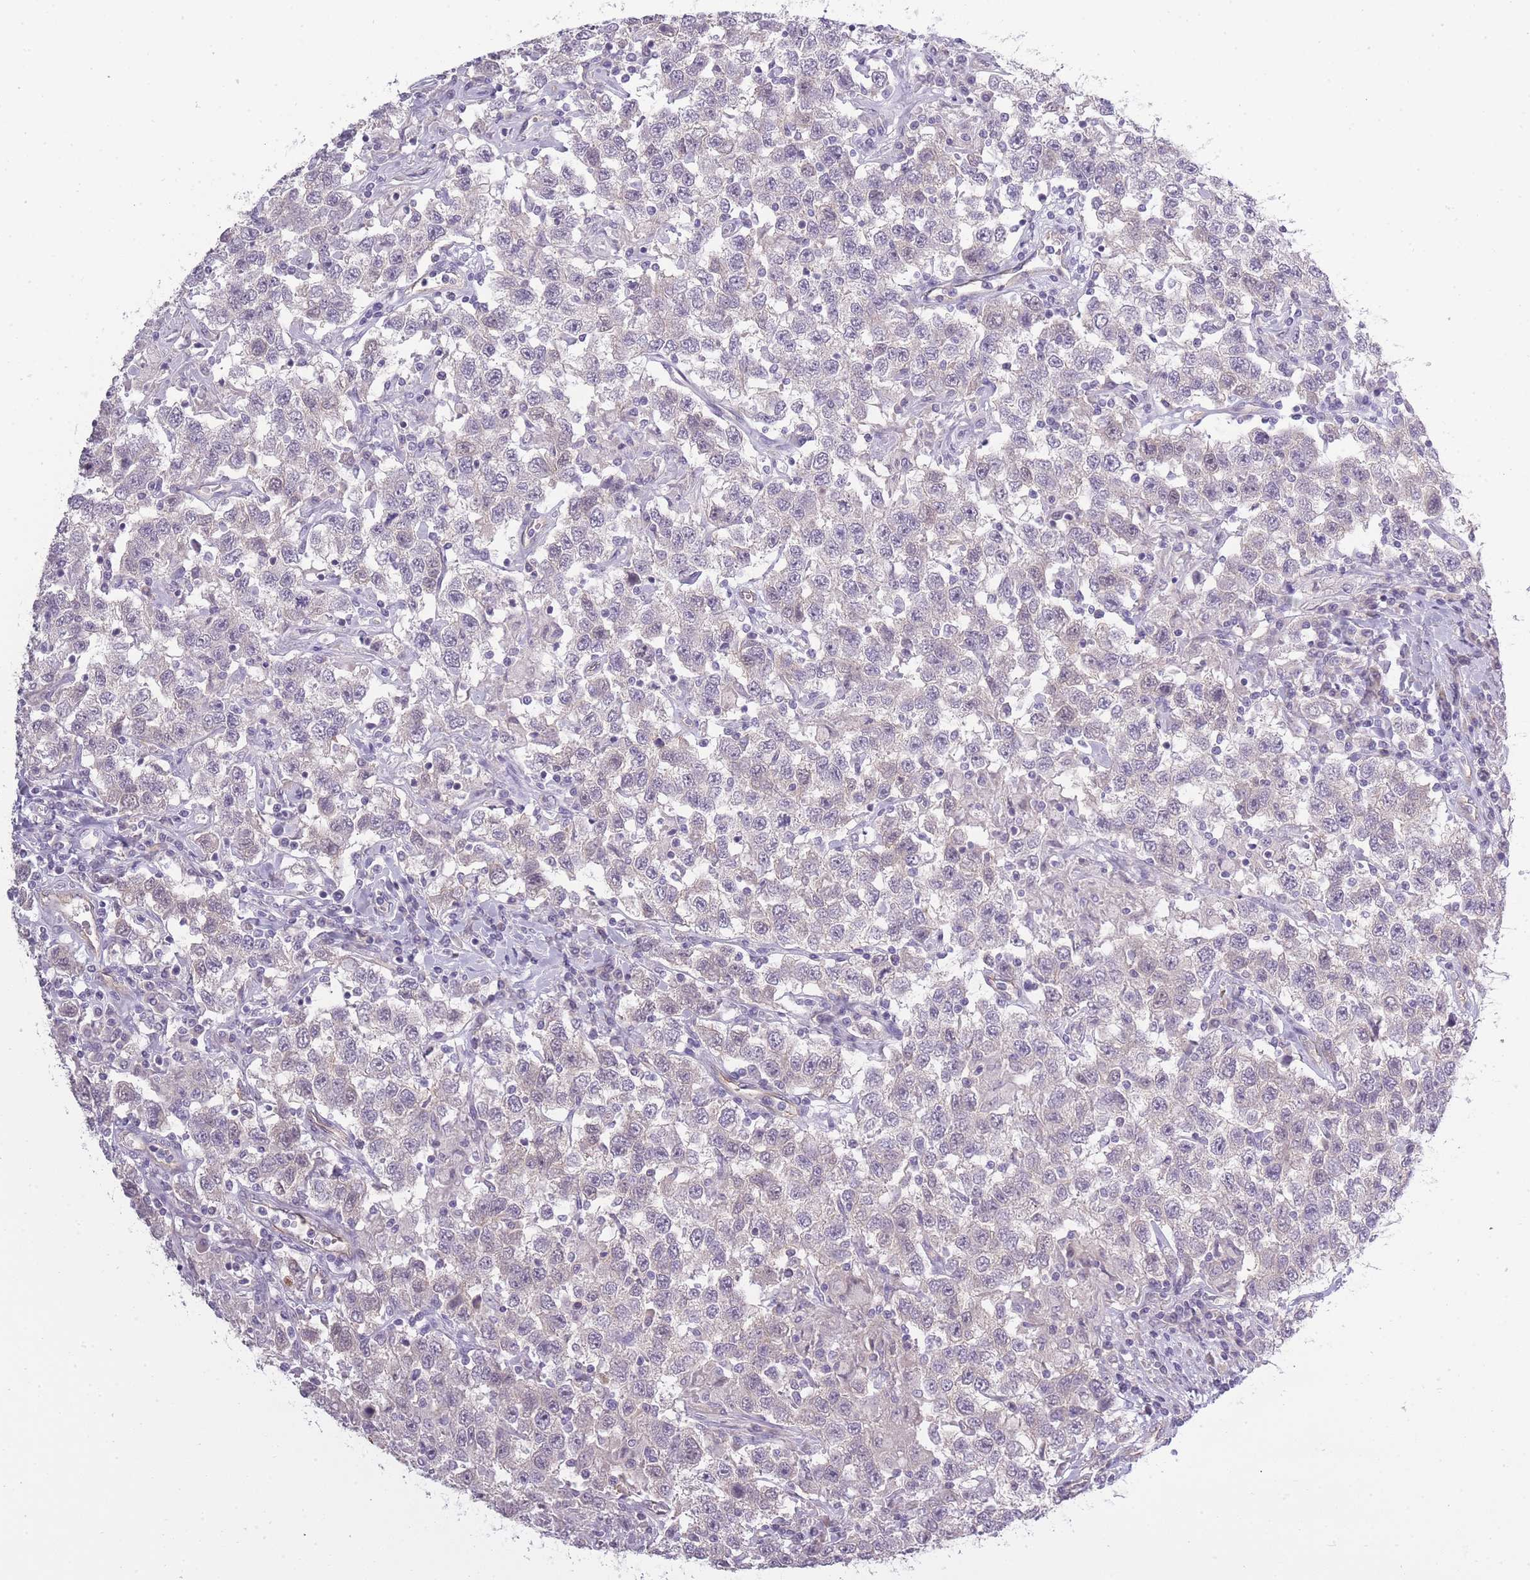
{"staining": {"intensity": "negative", "quantity": "none", "location": "none"}, "tissue": "testis cancer", "cell_type": "Tumor cells", "image_type": "cancer", "snomed": [{"axis": "morphology", "description": "Seminoma, NOS"}, {"axis": "topography", "description": "Testis"}], "caption": "High power microscopy histopathology image of an immunohistochemistry image of testis cancer, revealing no significant positivity in tumor cells. Nuclei are stained in blue.", "gene": "SLC8A2", "patient": {"sex": "male", "age": 41}}